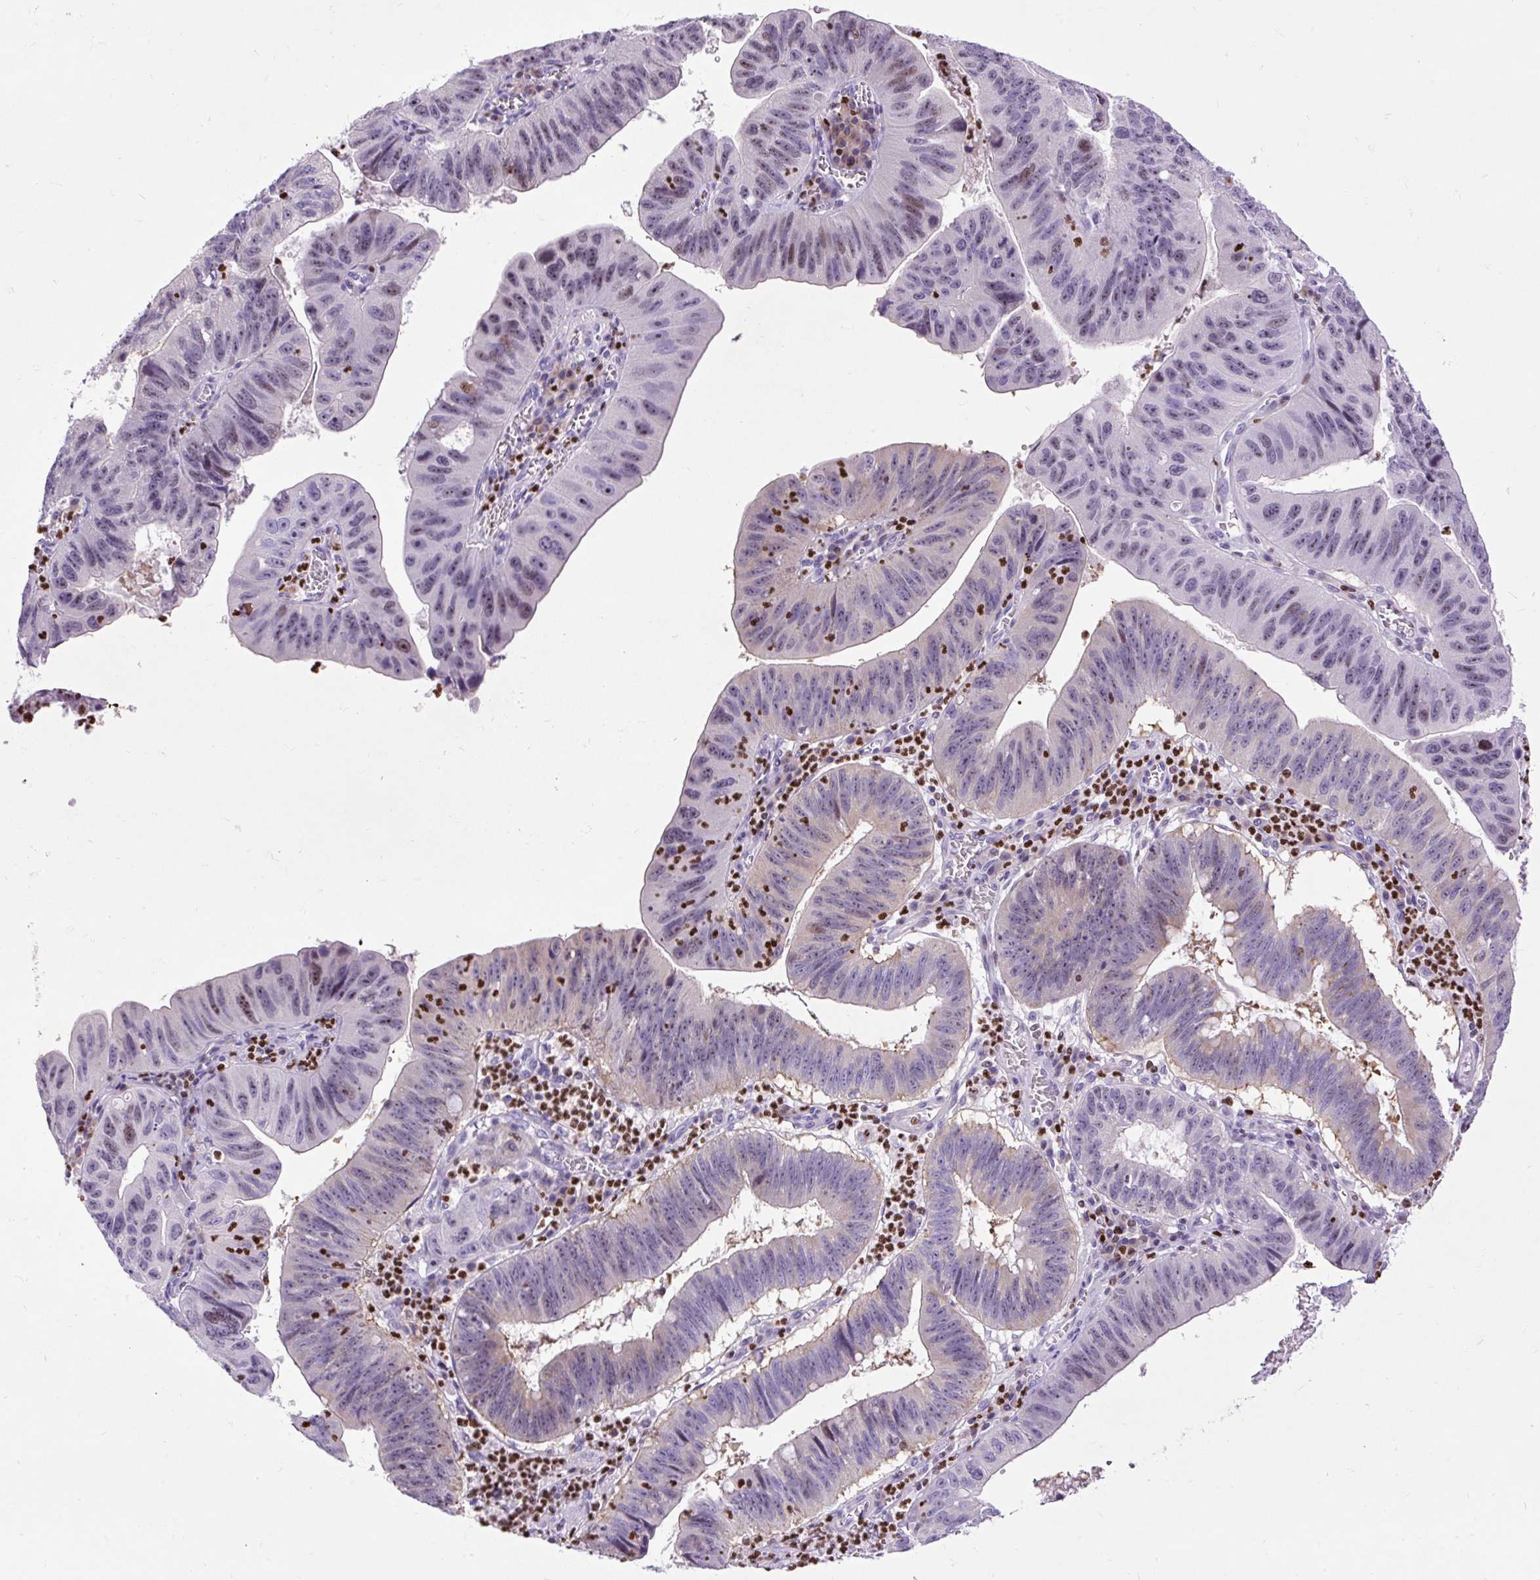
{"staining": {"intensity": "weak", "quantity": "25%-75%", "location": "nuclear"}, "tissue": "stomach cancer", "cell_type": "Tumor cells", "image_type": "cancer", "snomed": [{"axis": "morphology", "description": "Adenocarcinoma, NOS"}, {"axis": "topography", "description": "Stomach"}], "caption": "A brown stain labels weak nuclear staining of a protein in human stomach cancer tumor cells.", "gene": "SPC24", "patient": {"sex": "male", "age": 59}}